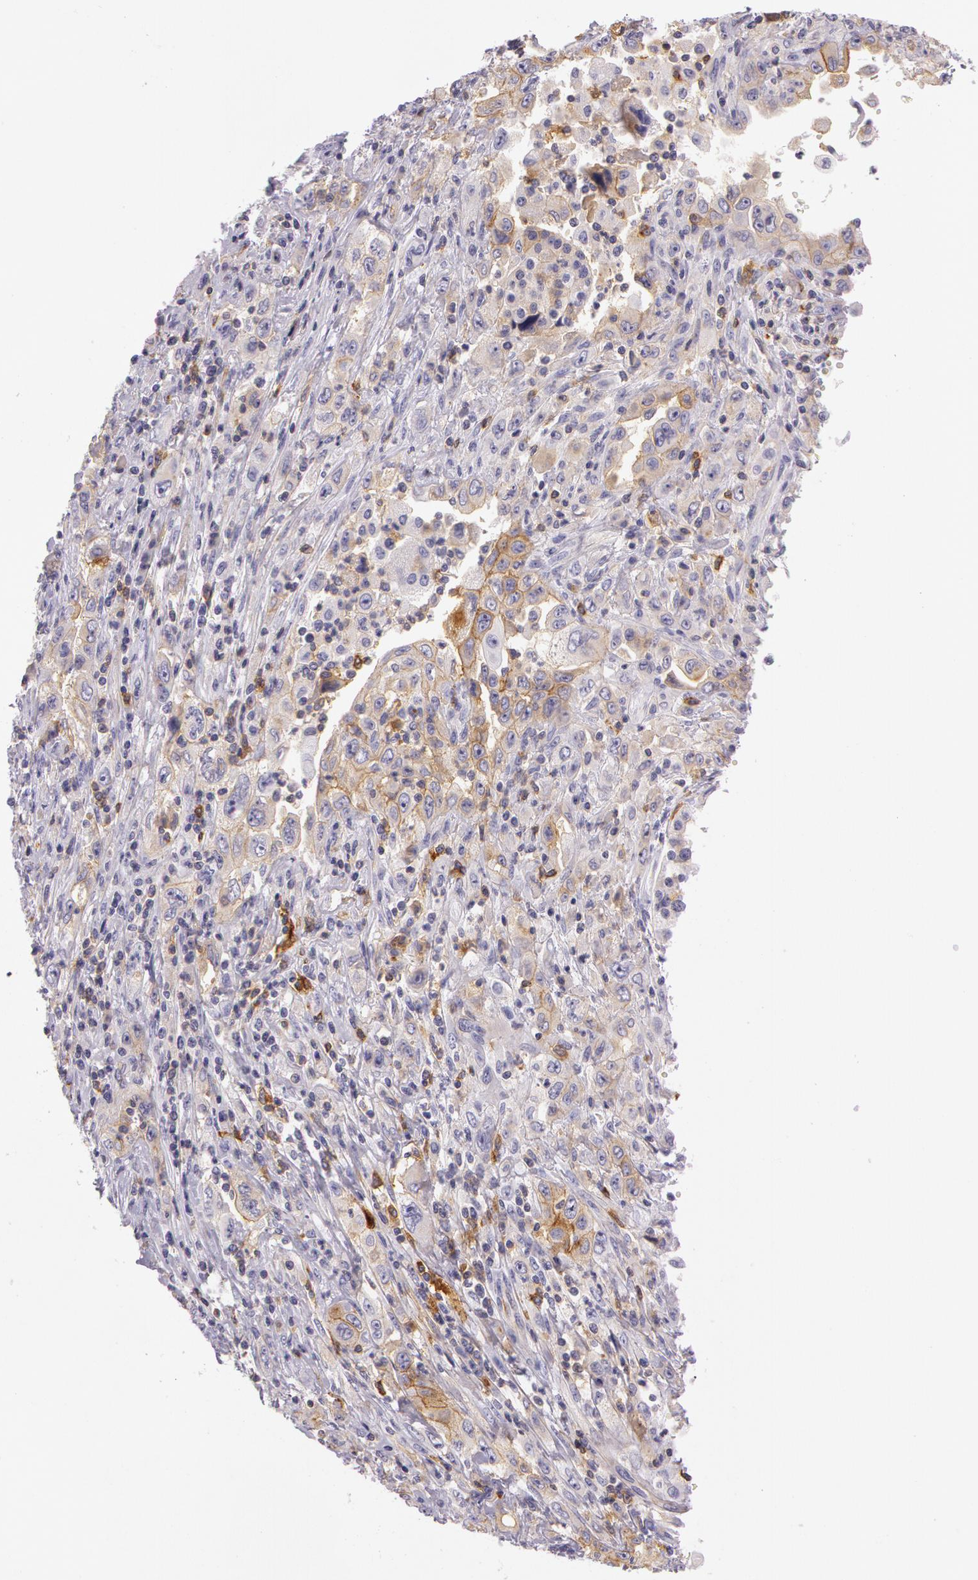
{"staining": {"intensity": "weak", "quantity": "25%-75%", "location": "cytoplasmic/membranous"}, "tissue": "pancreatic cancer", "cell_type": "Tumor cells", "image_type": "cancer", "snomed": [{"axis": "morphology", "description": "Adenocarcinoma, NOS"}, {"axis": "topography", "description": "Pancreas"}], "caption": "Immunohistochemistry (IHC) (DAB (3,3'-diaminobenzidine)) staining of pancreatic cancer (adenocarcinoma) displays weak cytoplasmic/membranous protein expression in about 25%-75% of tumor cells.", "gene": "LY75", "patient": {"sex": "male", "age": 70}}